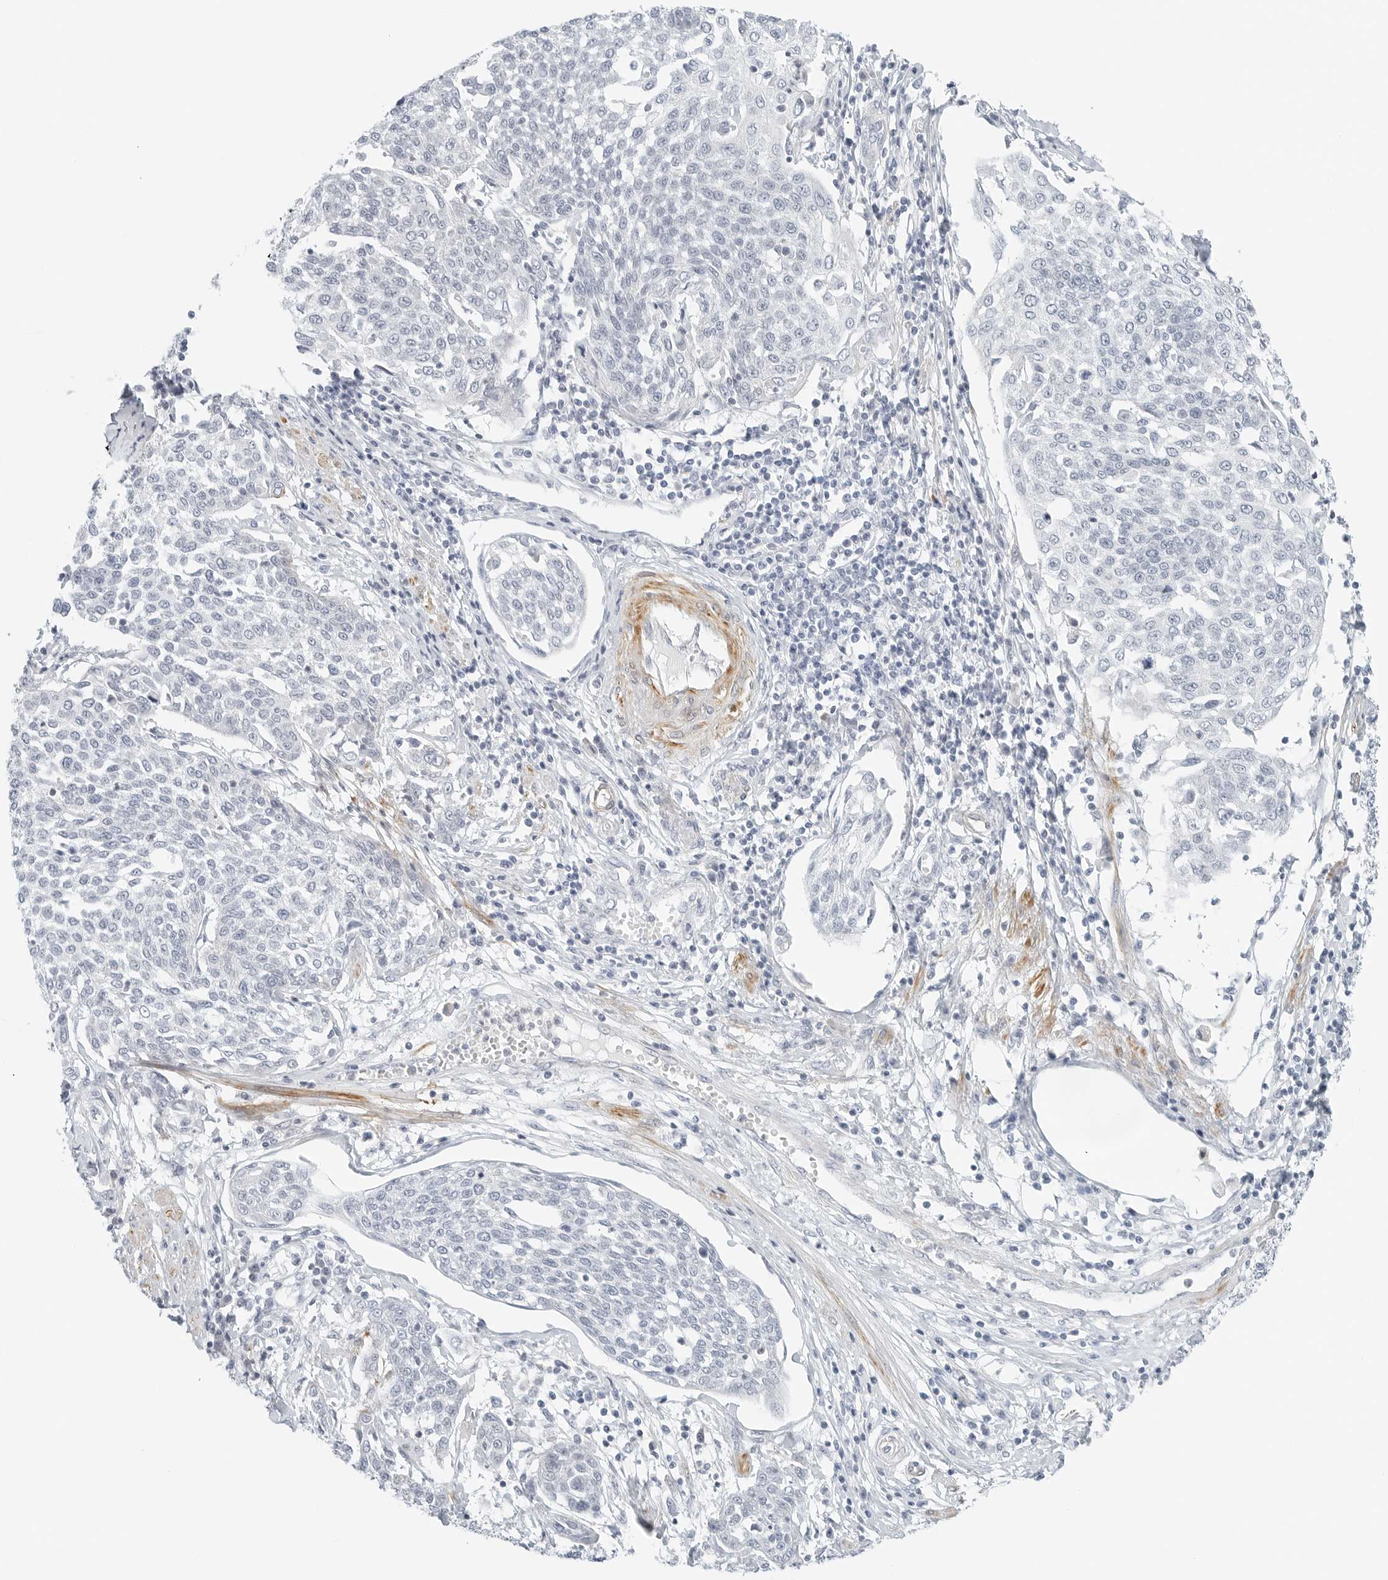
{"staining": {"intensity": "negative", "quantity": "none", "location": "none"}, "tissue": "cervical cancer", "cell_type": "Tumor cells", "image_type": "cancer", "snomed": [{"axis": "morphology", "description": "Squamous cell carcinoma, NOS"}, {"axis": "topography", "description": "Cervix"}], "caption": "DAB (3,3'-diaminobenzidine) immunohistochemical staining of cervical squamous cell carcinoma reveals no significant expression in tumor cells.", "gene": "IQCC", "patient": {"sex": "female", "age": 34}}